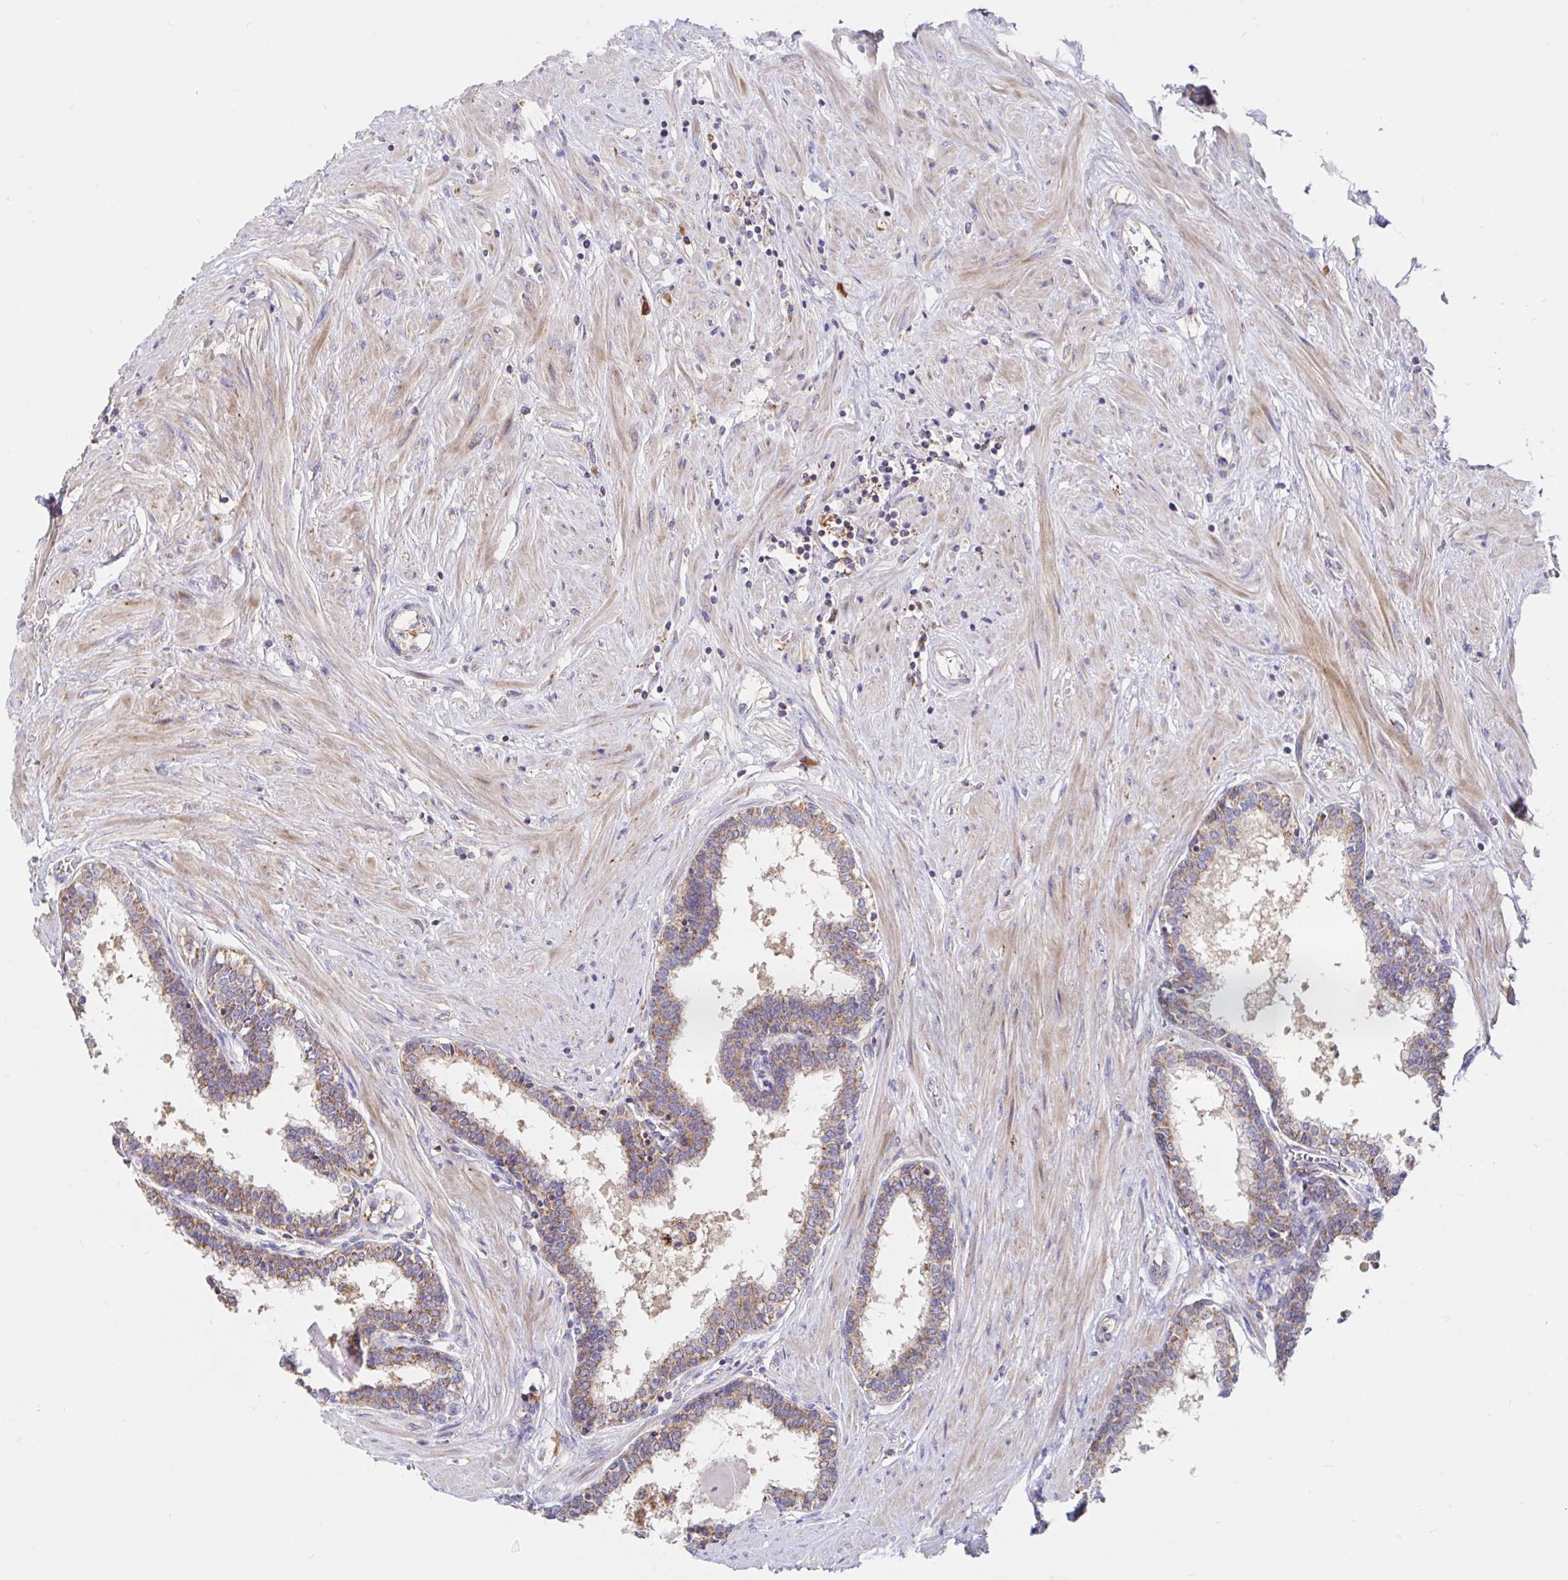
{"staining": {"intensity": "weak", "quantity": "25%-75%", "location": "cytoplasmic/membranous"}, "tissue": "prostate", "cell_type": "Glandular cells", "image_type": "normal", "snomed": [{"axis": "morphology", "description": "Normal tissue, NOS"}, {"axis": "topography", "description": "Prostate"}], "caption": "This micrograph demonstrates immunohistochemistry (IHC) staining of benign prostate, with low weak cytoplasmic/membranous staining in approximately 25%-75% of glandular cells.", "gene": "PRDX3", "patient": {"sex": "male", "age": 55}}